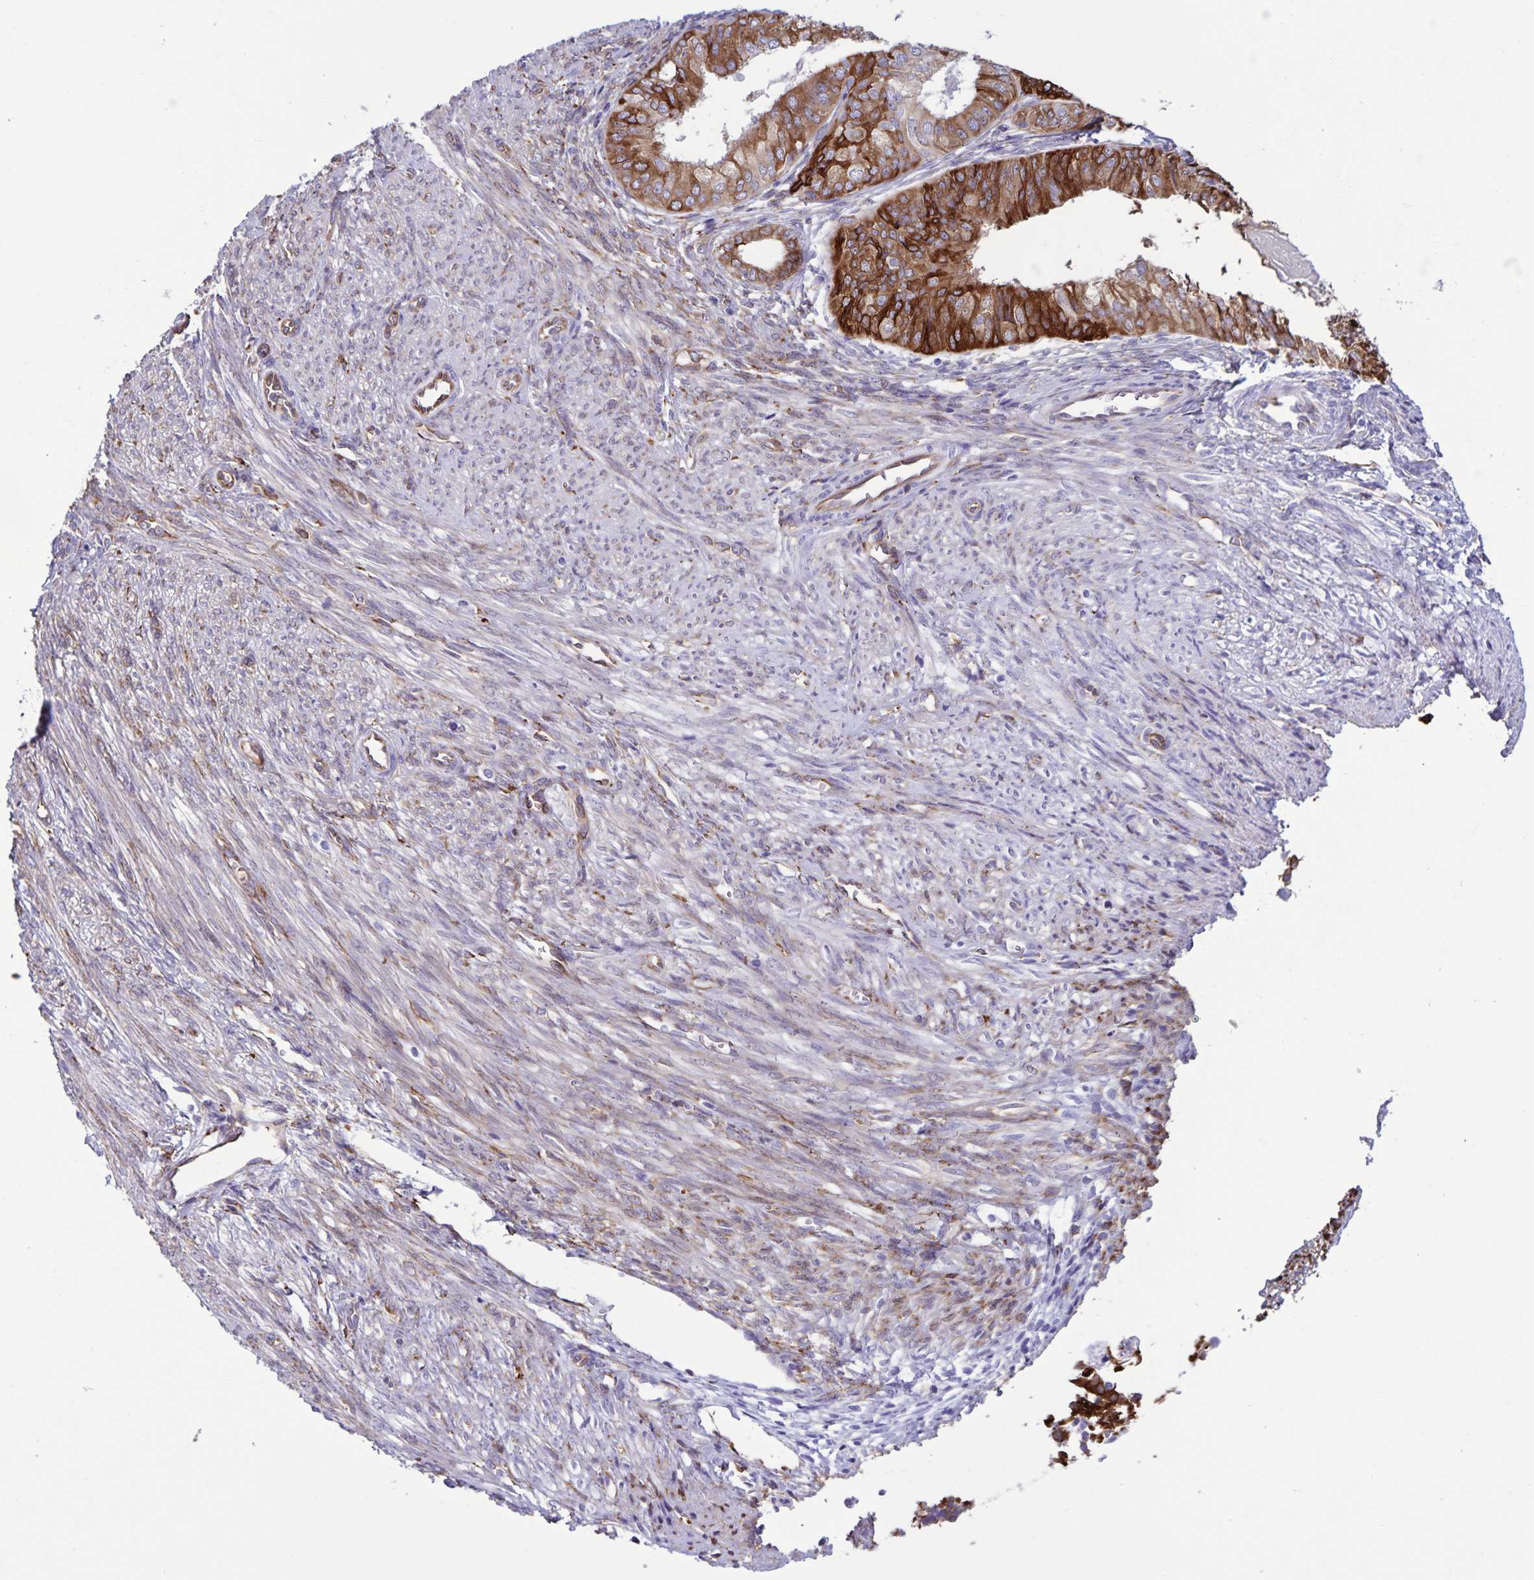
{"staining": {"intensity": "strong", "quantity": "25%-75%", "location": "cytoplasmic/membranous"}, "tissue": "endometrial cancer", "cell_type": "Tumor cells", "image_type": "cancer", "snomed": [{"axis": "morphology", "description": "Adenocarcinoma, NOS"}, {"axis": "topography", "description": "Endometrium"}], "caption": "The image demonstrates immunohistochemical staining of endometrial cancer. There is strong cytoplasmic/membranous expression is present in approximately 25%-75% of tumor cells.", "gene": "RCN1", "patient": {"sex": "female", "age": 58}}